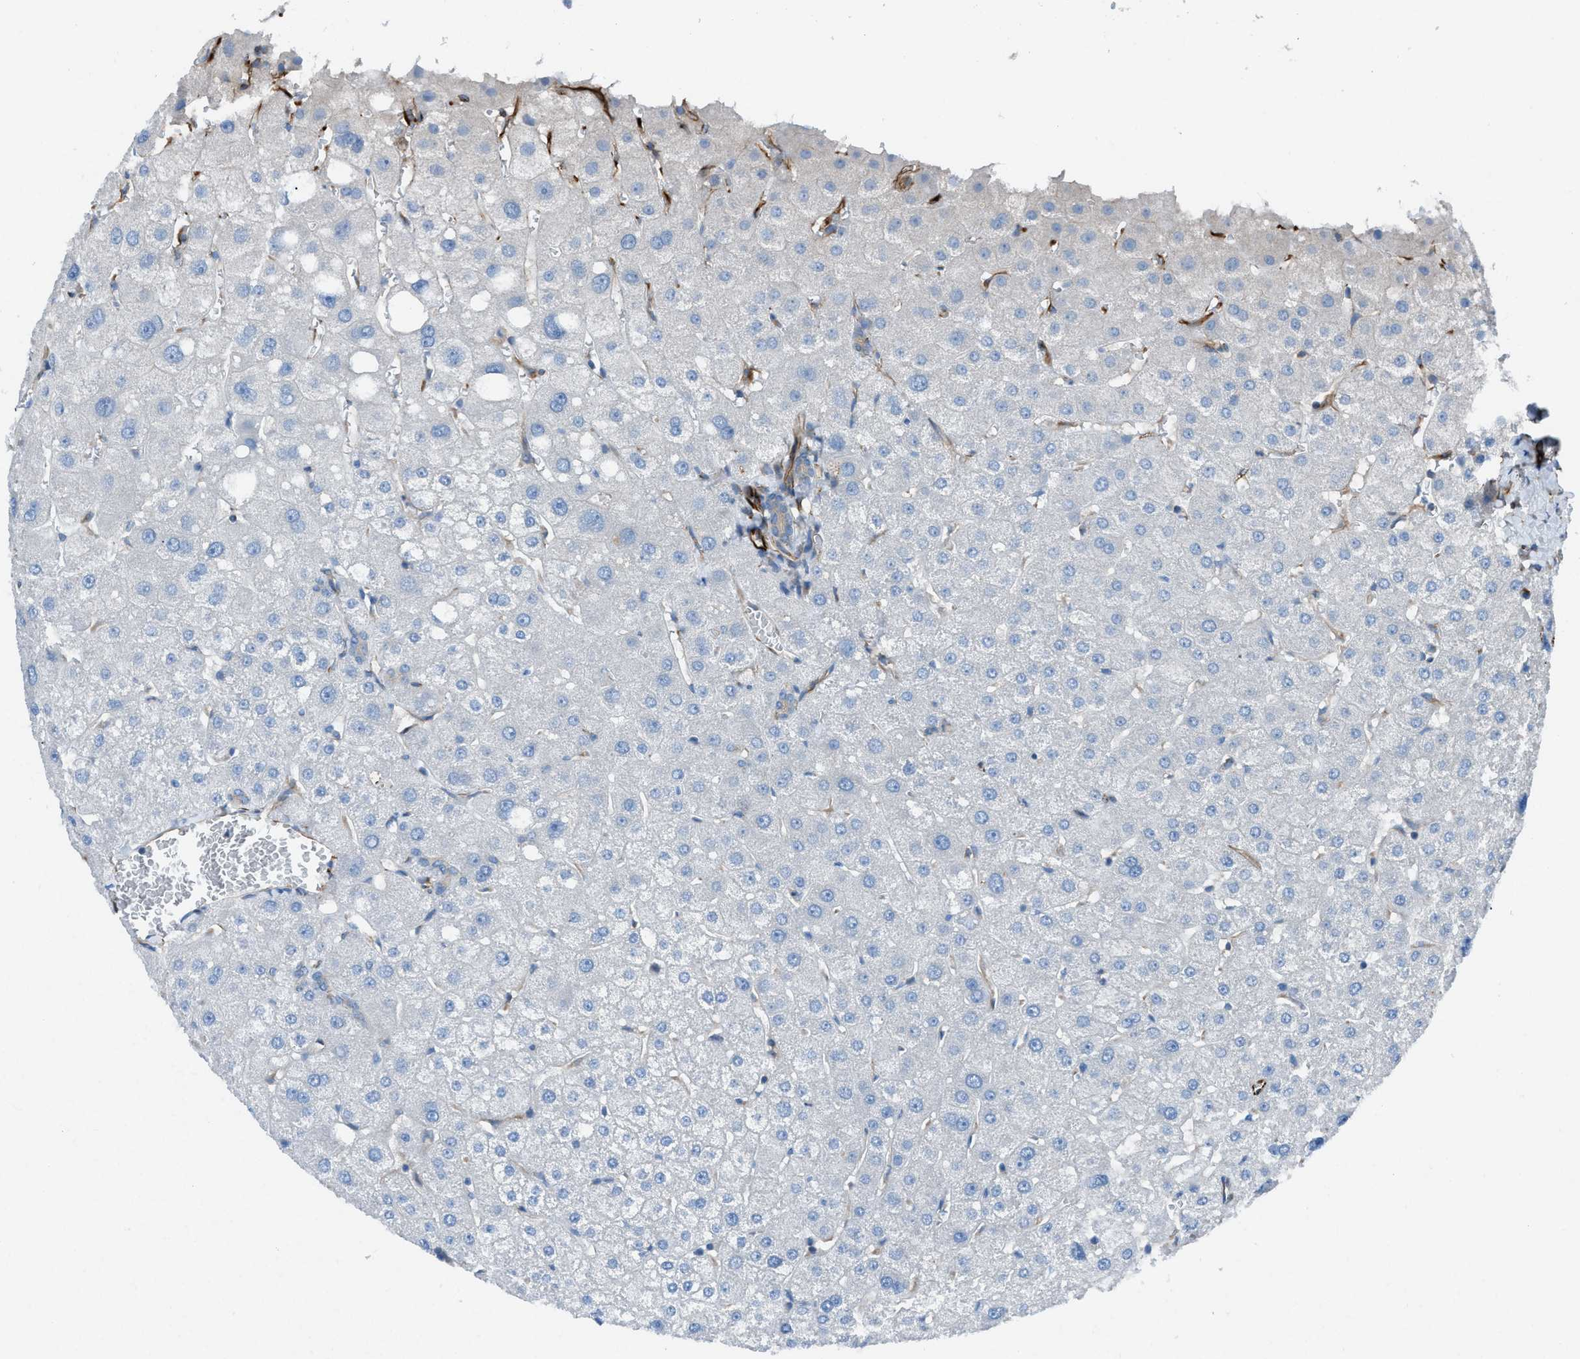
{"staining": {"intensity": "weak", "quantity": "25%-75%", "location": "cytoplasmic/membranous"}, "tissue": "liver", "cell_type": "Cholangiocytes", "image_type": "normal", "snomed": [{"axis": "morphology", "description": "Normal tissue, NOS"}, {"axis": "topography", "description": "Liver"}], "caption": "Immunohistochemistry of unremarkable human liver exhibits low levels of weak cytoplasmic/membranous staining in about 25%-75% of cholangiocytes.", "gene": "CABP7", "patient": {"sex": "male", "age": 73}}